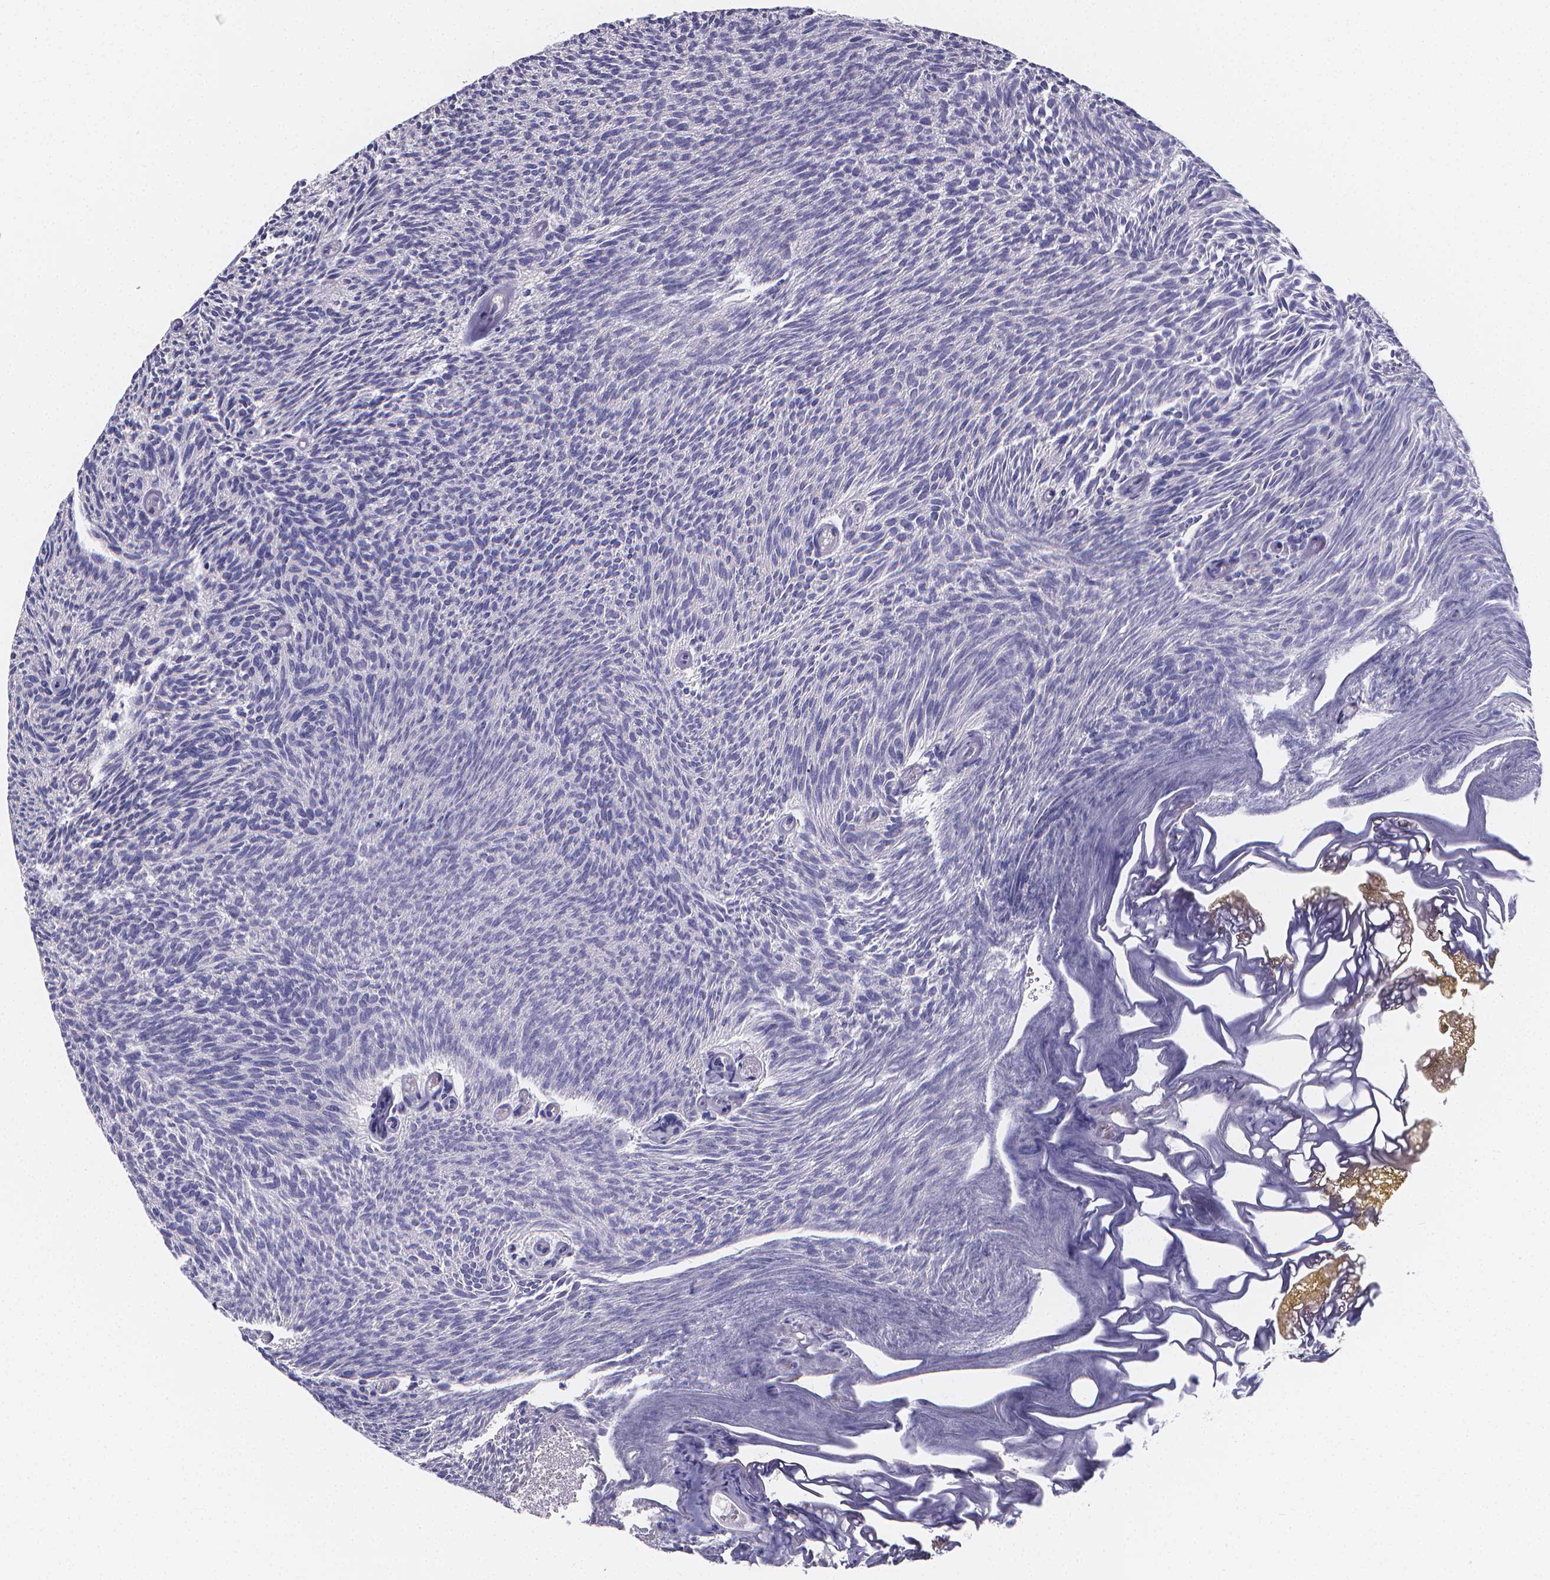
{"staining": {"intensity": "negative", "quantity": "none", "location": "none"}, "tissue": "urothelial cancer", "cell_type": "Tumor cells", "image_type": "cancer", "snomed": [{"axis": "morphology", "description": "Urothelial carcinoma, Low grade"}, {"axis": "topography", "description": "Urinary bladder"}], "caption": "This micrograph is of urothelial cancer stained with immunohistochemistry to label a protein in brown with the nuclei are counter-stained blue. There is no staining in tumor cells. Nuclei are stained in blue.", "gene": "PAH", "patient": {"sex": "male", "age": 77}}